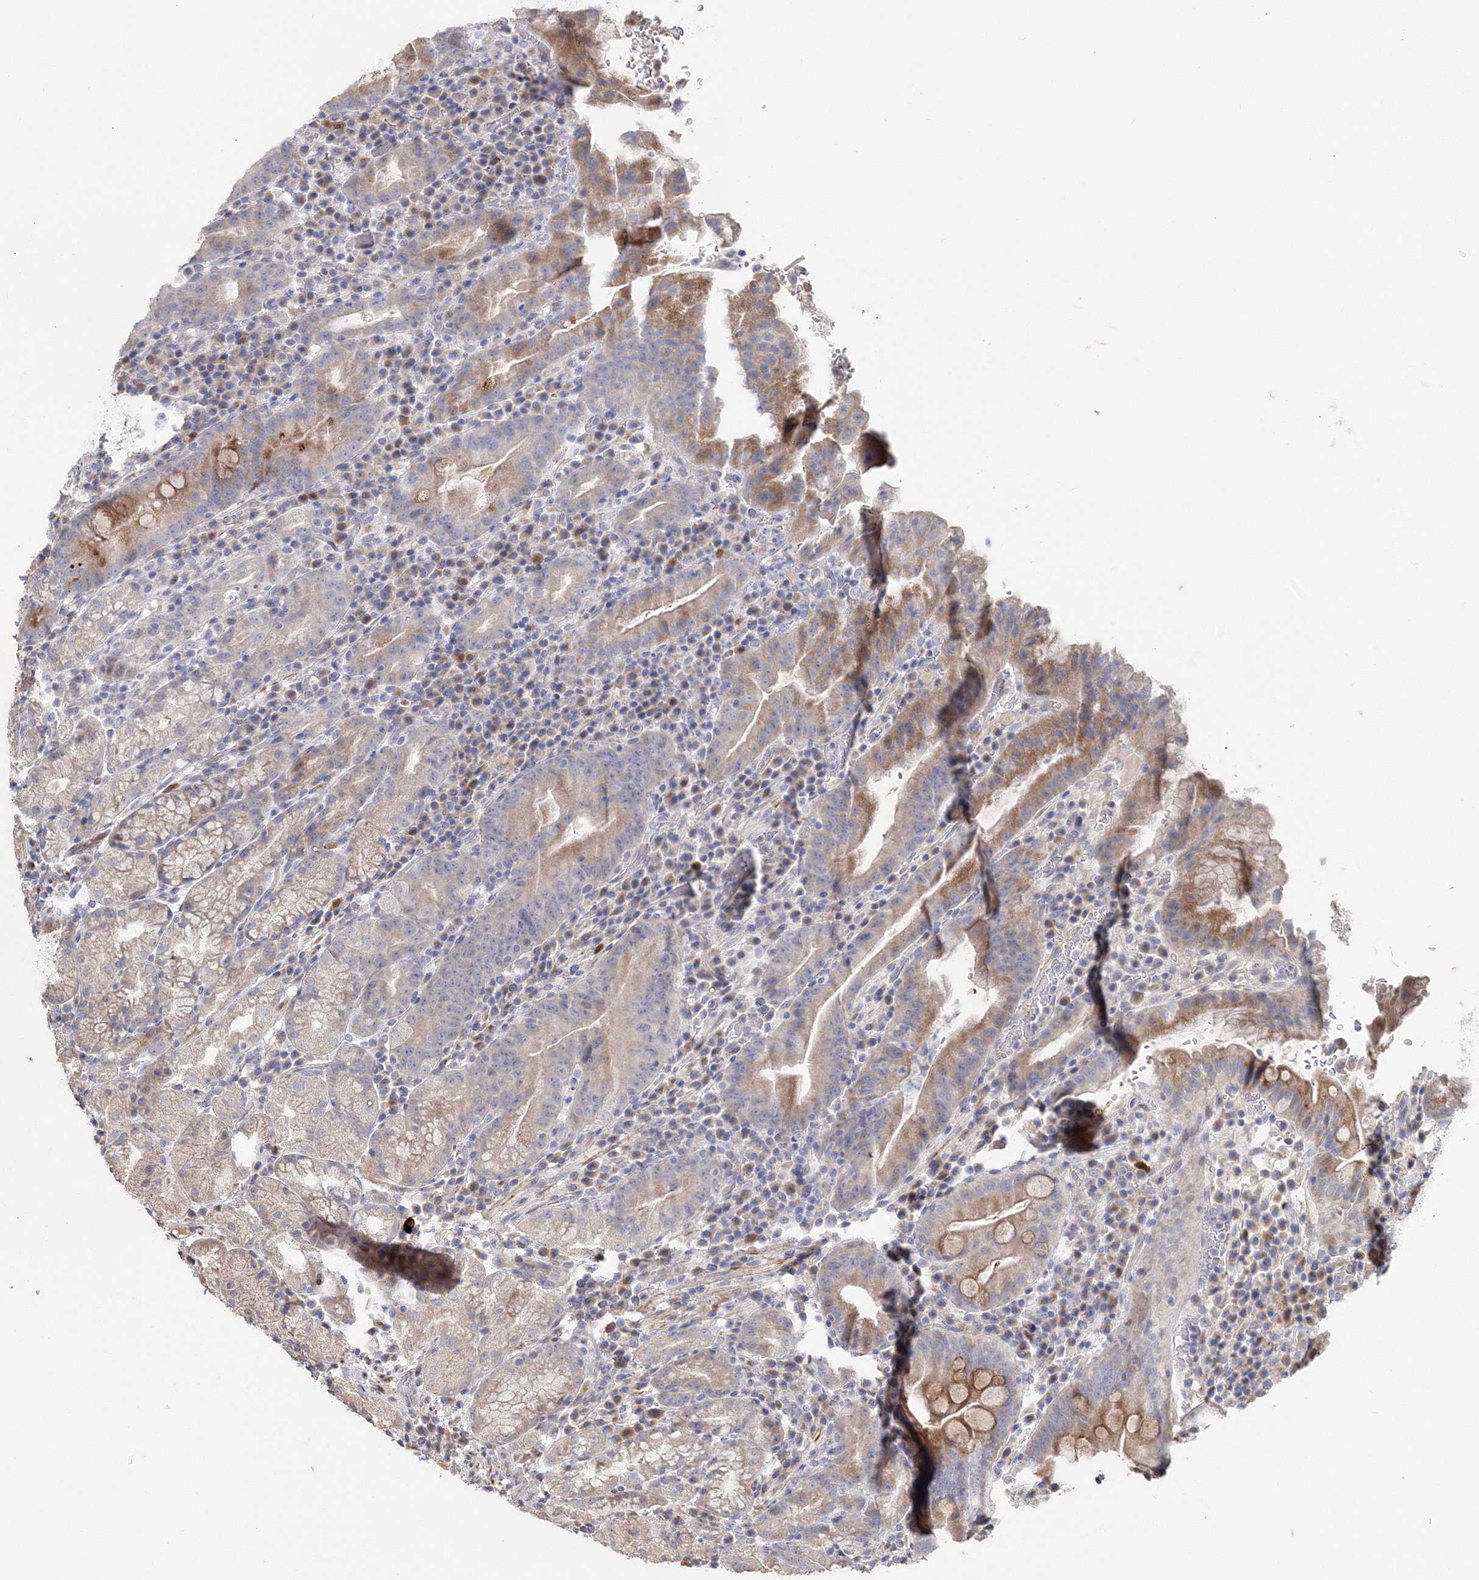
{"staining": {"intensity": "moderate", "quantity": "<25%", "location": "cytoplasmic/membranous"}, "tissue": "stomach", "cell_type": "Glandular cells", "image_type": "normal", "snomed": [{"axis": "morphology", "description": "Normal tissue, NOS"}, {"axis": "morphology", "description": "Inflammation, NOS"}, {"axis": "topography", "description": "Stomach"}], "caption": "Immunohistochemical staining of unremarkable human stomach exhibits low levels of moderate cytoplasmic/membranous positivity in about <25% of glandular cells. (Stains: DAB (3,3'-diaminobenzidine) in brown, nuclei in blue, Microscopy: brightfield microscopy at high magnification).", "gene": "GJB5", "patient": {"sex": "male", "age": 79}}